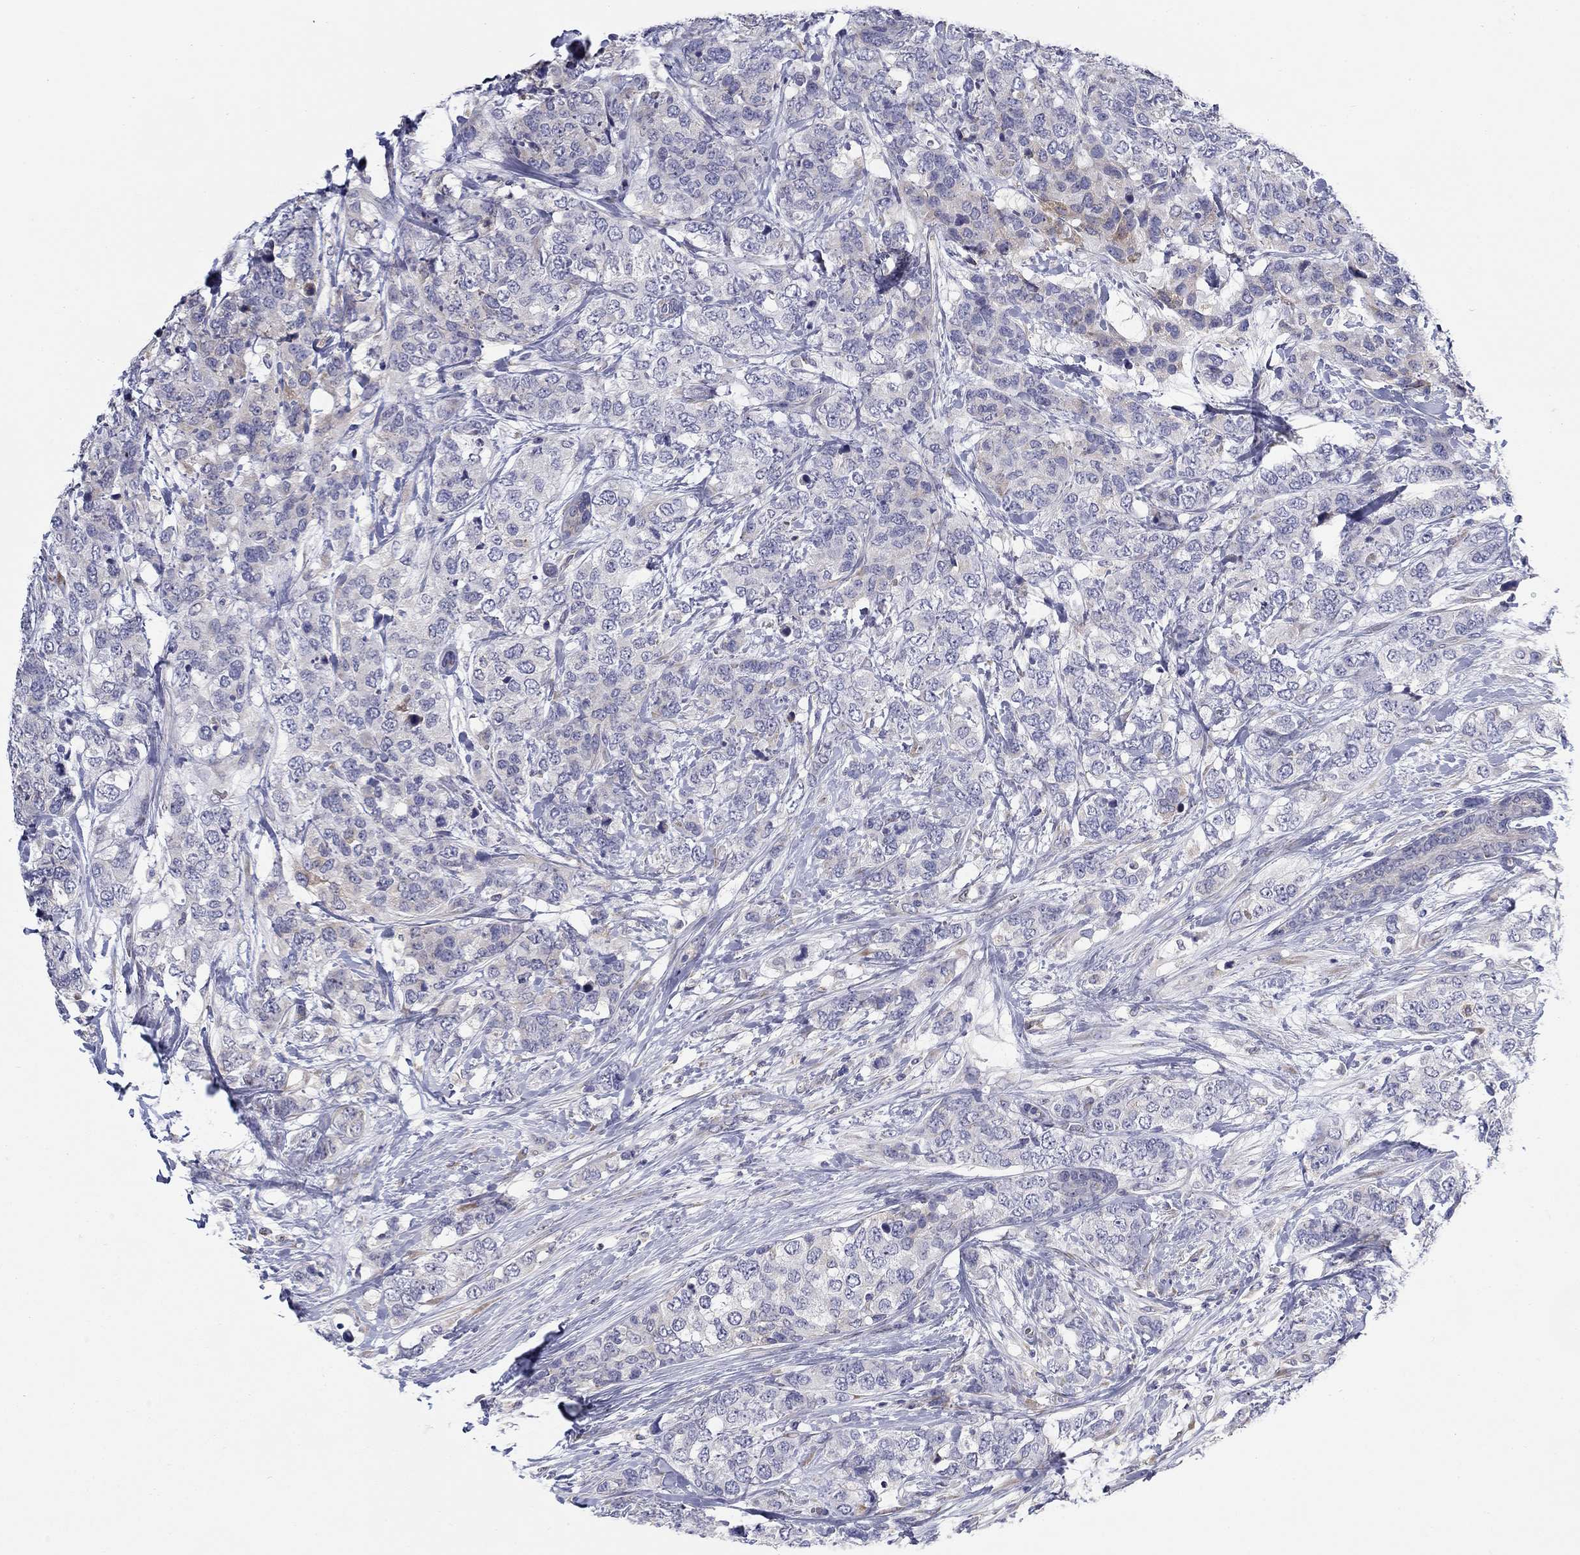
{"staining": {"intensity": "negative", "quantity": "none", "location": "none"}, "tissue": "breast cancer", "cell_type": "Tumor cells", "image_type": "cancer", "snomed": [{"axis": "morphology", "description": "Lobular carcinoma"}, {"axis": "topography", "description": "Breast"}], "caption": "A high-resolution micrograph shows immunohistochemistry staining of breast cancer (lobular carcinoma), which demonstrates no significant positivity in tumor cells. (Immunohistochemistry, brightfield microscopy, high magnification).", "gene": "QRFPR", "patient": {"sex": "female", "age": 59}}